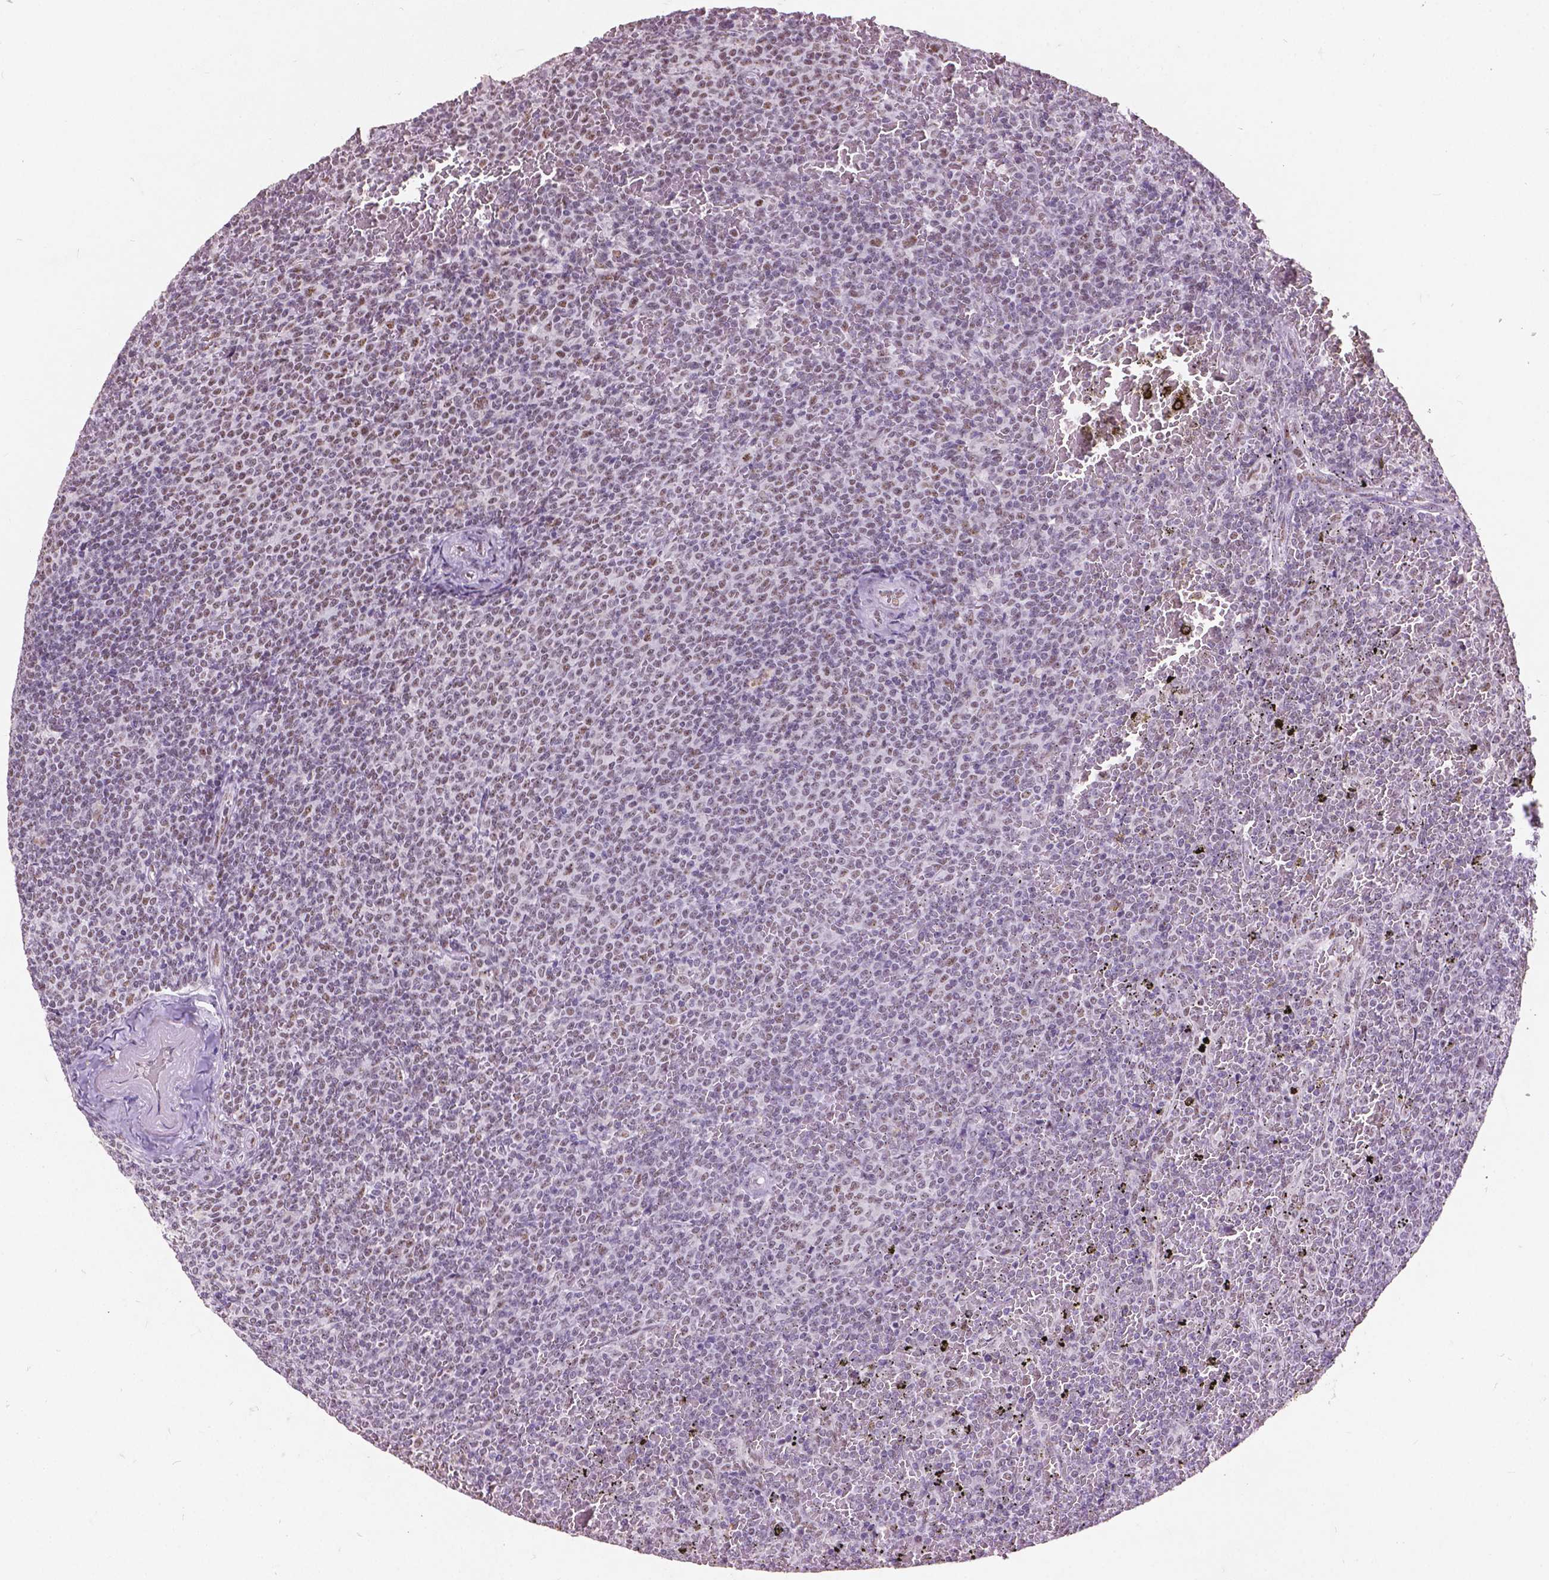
{"staining": {"intensity": "weak", "quantity": "25%-75%", "location": "nuclear"}, "tissue": "lymphoma", "cell_type": "Tumor cells", "image_type": "cancer", "snomed": [{"axis": "morphology", "description": "Malignant lymphoma, non-Hodgkin's type, Low grade"}, {"axis": "topography", "description": "Spleen"}], "caption": "Low-grade malignant lymphoma, non-Hodgkin's type stained with DAB (3,3'-diaminobenzidine) immunohistochemistry (IHC) shows low levels of weak nuclear expression in approximately 25%-75% of tumor cells.", "gene": "COIL", "patient": {"sex": "female", "age": 77}}